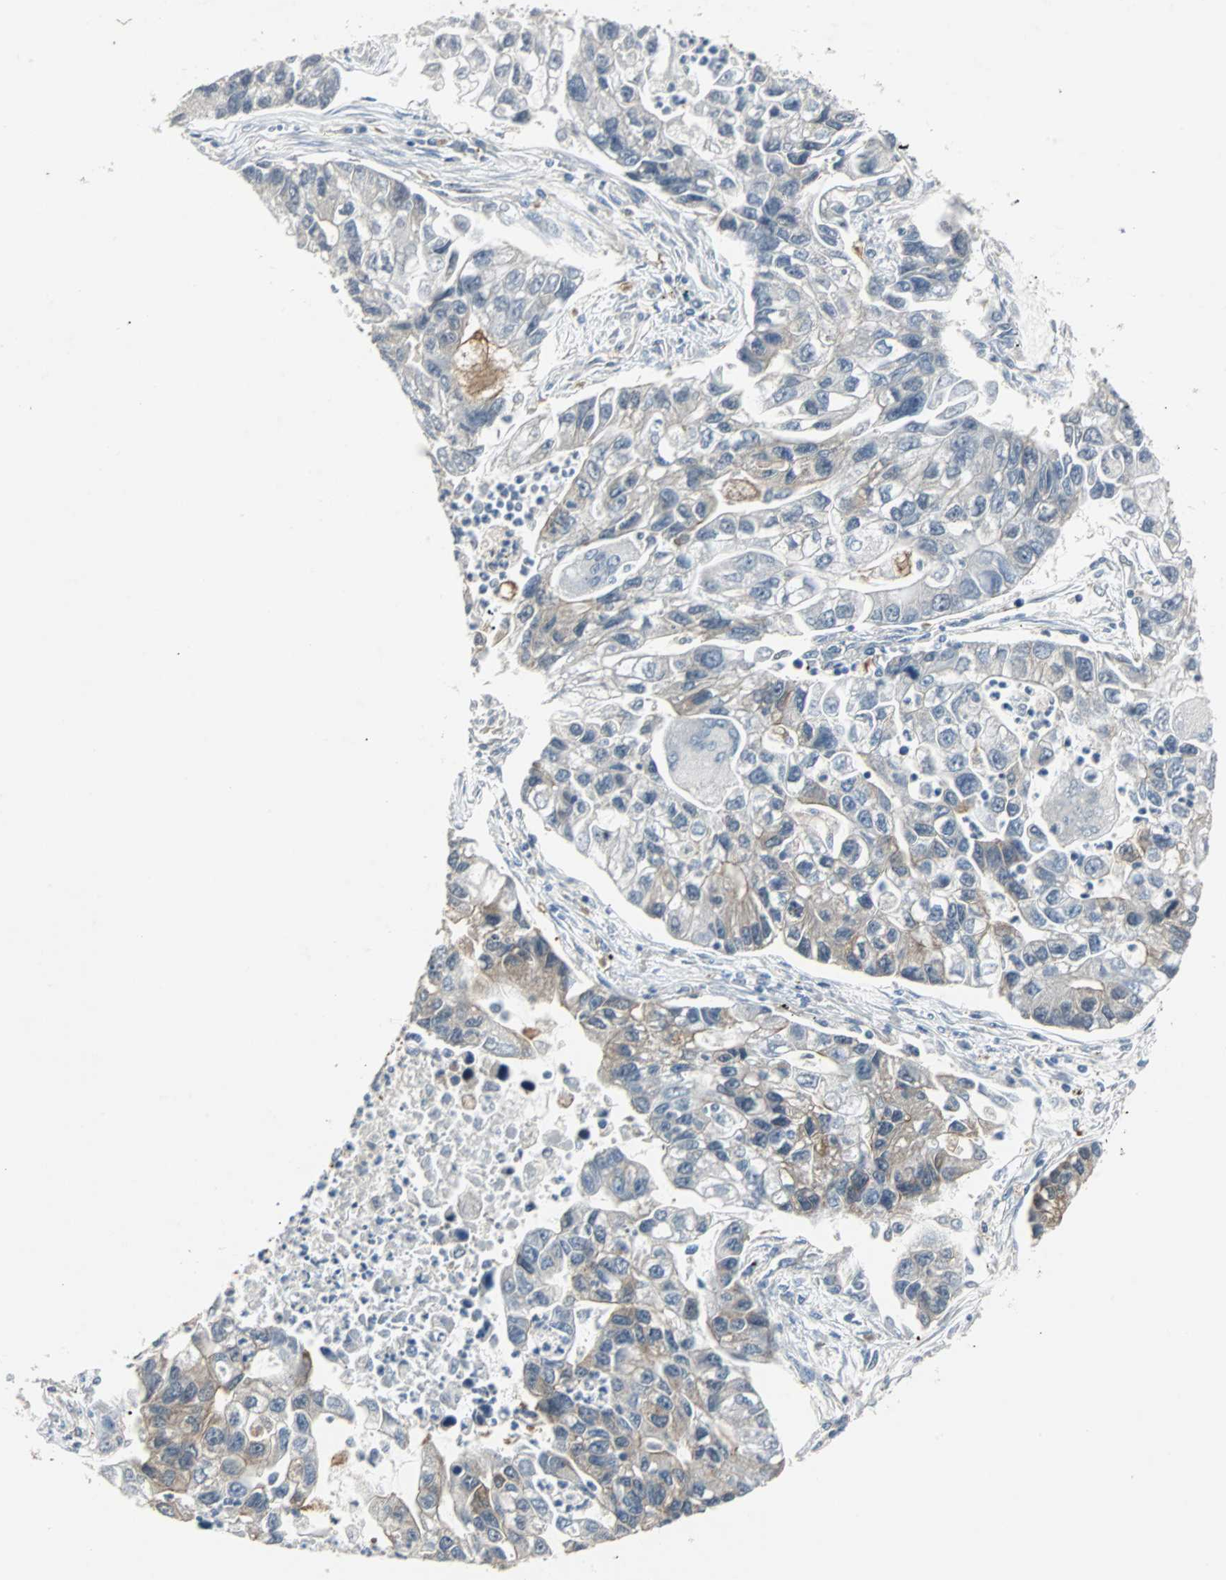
{"staining": {"intensity": "moderate", "quantity": "<25%", "location": "cytoplasmic/membranous"}, "tissue": "lung cancer", "cell_type": "Tumor cells", "image_type": "cancer", "snomed": [{"axis": "morphology", "description": "Adenocarcinoma, NOS"}, {"axis": "topography", "description": "Lung"}], "caption": "IHC image of neoplastic tissue: human lung cancer stained using immunohistochemistry (IHC) exhibits low levels of moderate protein expression localized specifically in the cytoplasmic/membranous of tumor cells, appearing as a cytoplasmic/membranous brown color.", "gene": "CMC2", "patient": {"sex": "female", "age": 51}}